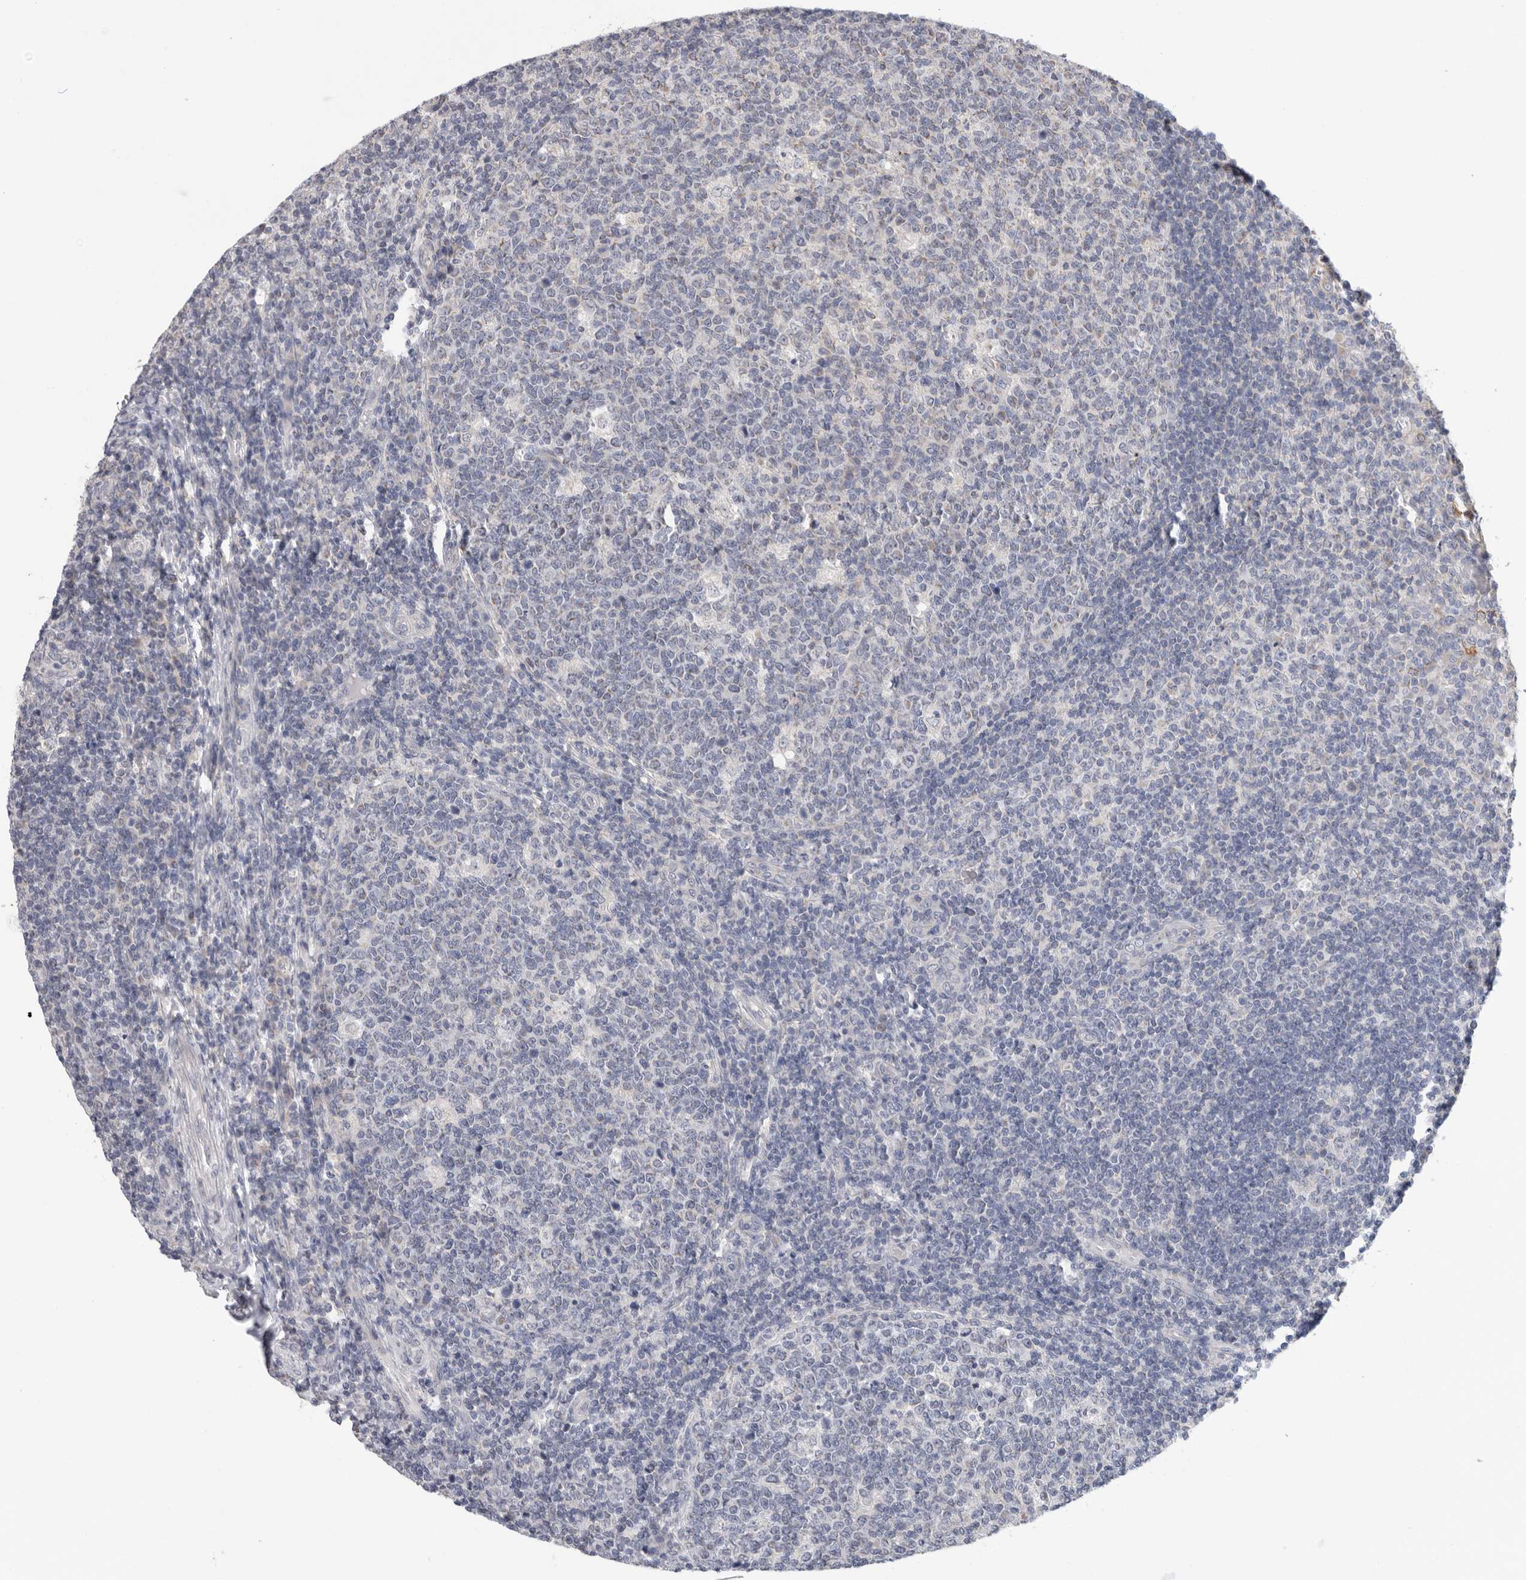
{"staining": {"intensity": "negative", "quantity": "none", "location": "none"}, "tissue": "tonsil", "cell_type": "Germinal center cells", "image_type": "normal", "snomed": [{"axis": "morphology", "description": "Normal tissue, NOS"}, {"axis": "topography", "description": "Tonsil"}], "caption": "Unremarkable tonsil was stained to show a protein in brown. There is no significant staining in germinal center cells. (DAB (3,3'-diaminobenzidine) immunohistochemistry, high magnification).", "gene": "MTFR1L", "patient": {"sex": "female", "age": 19}}